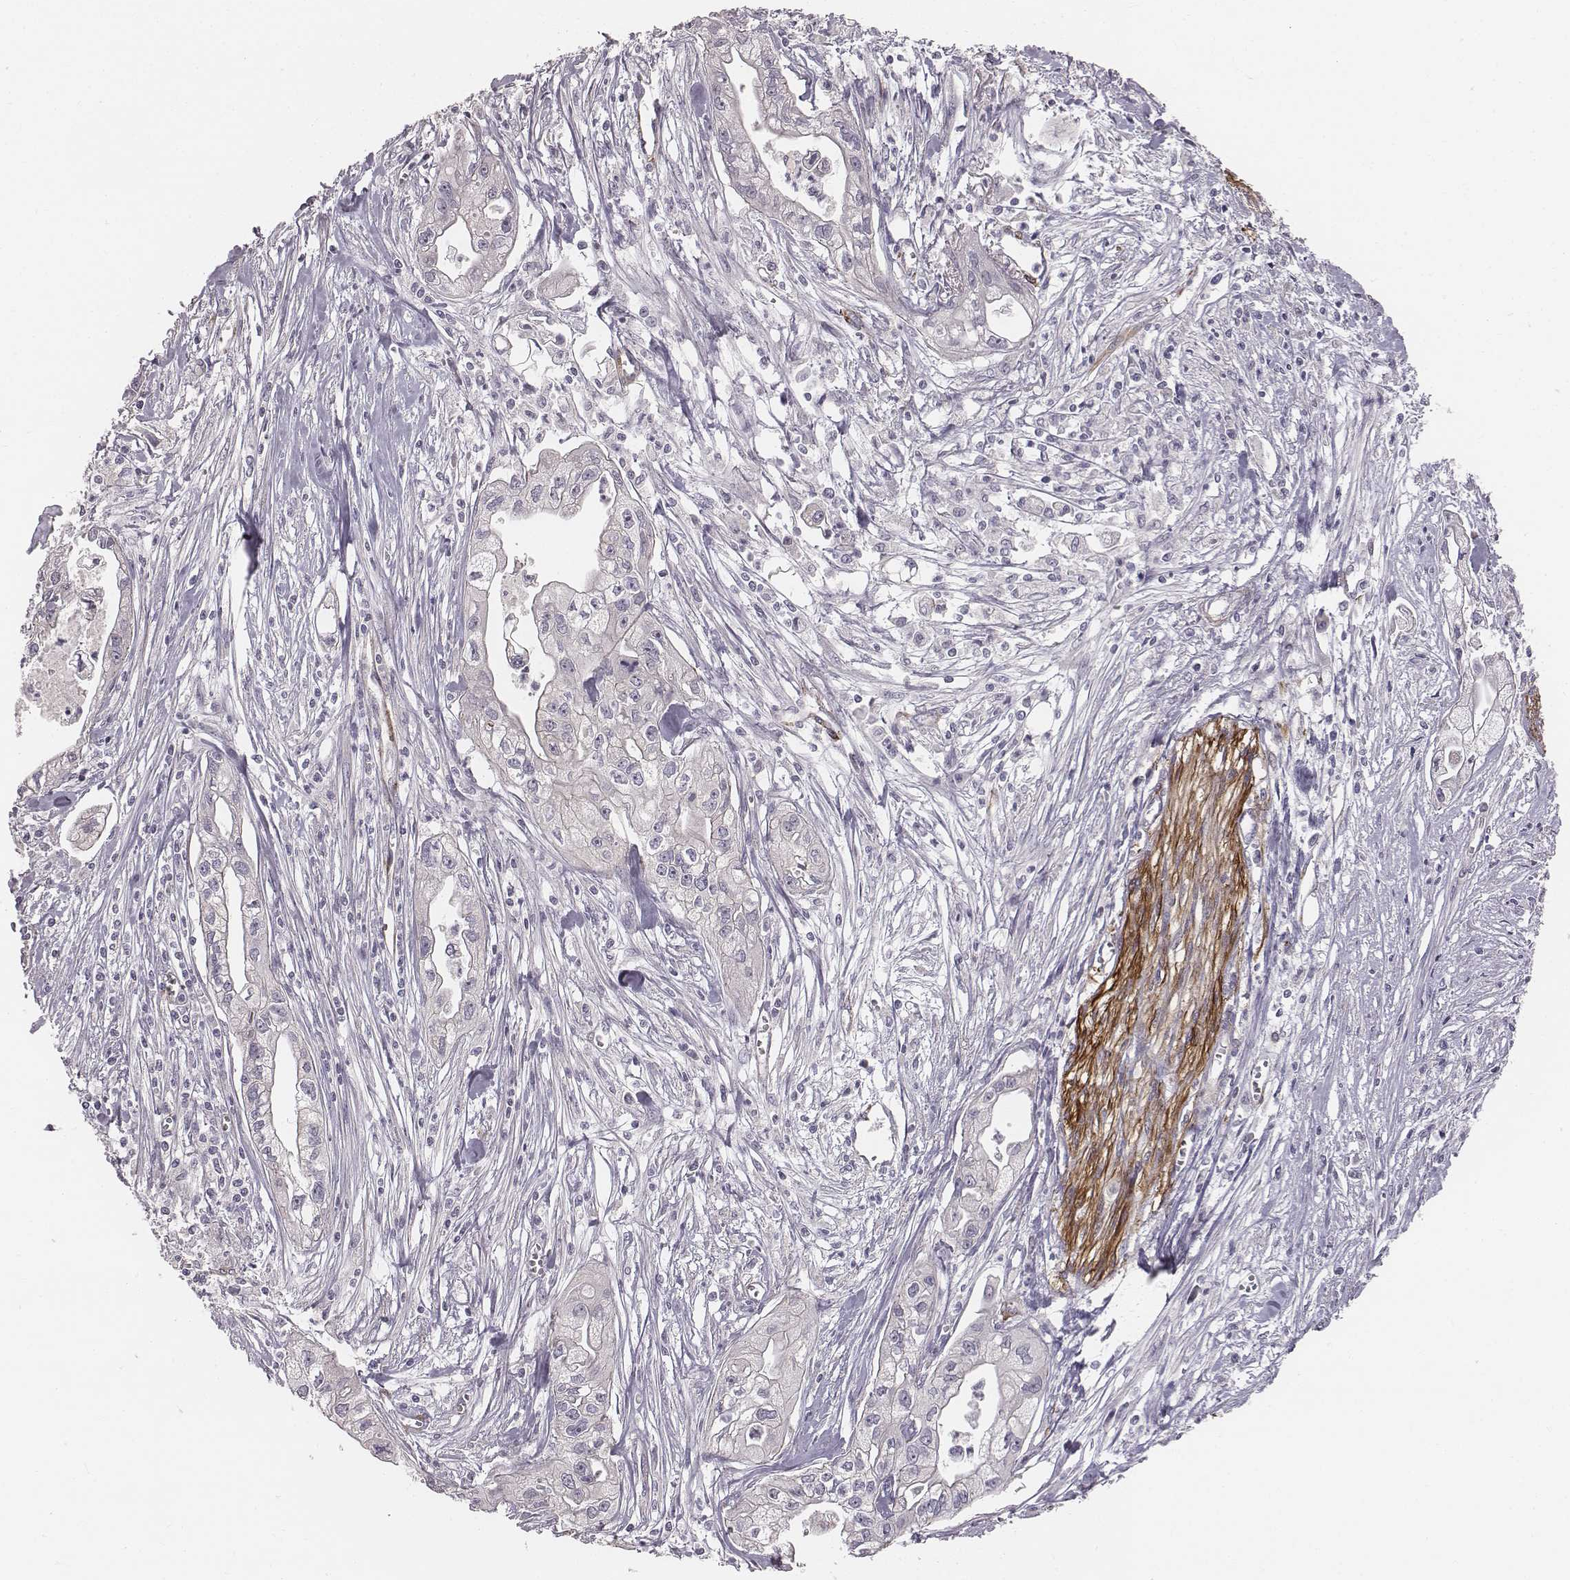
{"staining": {"intensity": "negative", "quantity": "none", "location": "none"}, "tissue": "pancreatic cancer", "cell_type": "Tumor cells", "image_type": "cancer", "snomed": [{"axis": "morphology", "description": "Adenocarcinoma, NOS"}, {"axis": "topography", "description": "Pancreas"}], "caption": "Immunohistochemical staining of human pancreatic cancer (adenocarcinoma) reveals no significant positivity in tumor cells.", "gene": "PRKCZ", "patient": {"sex": "male", "age": 70}}